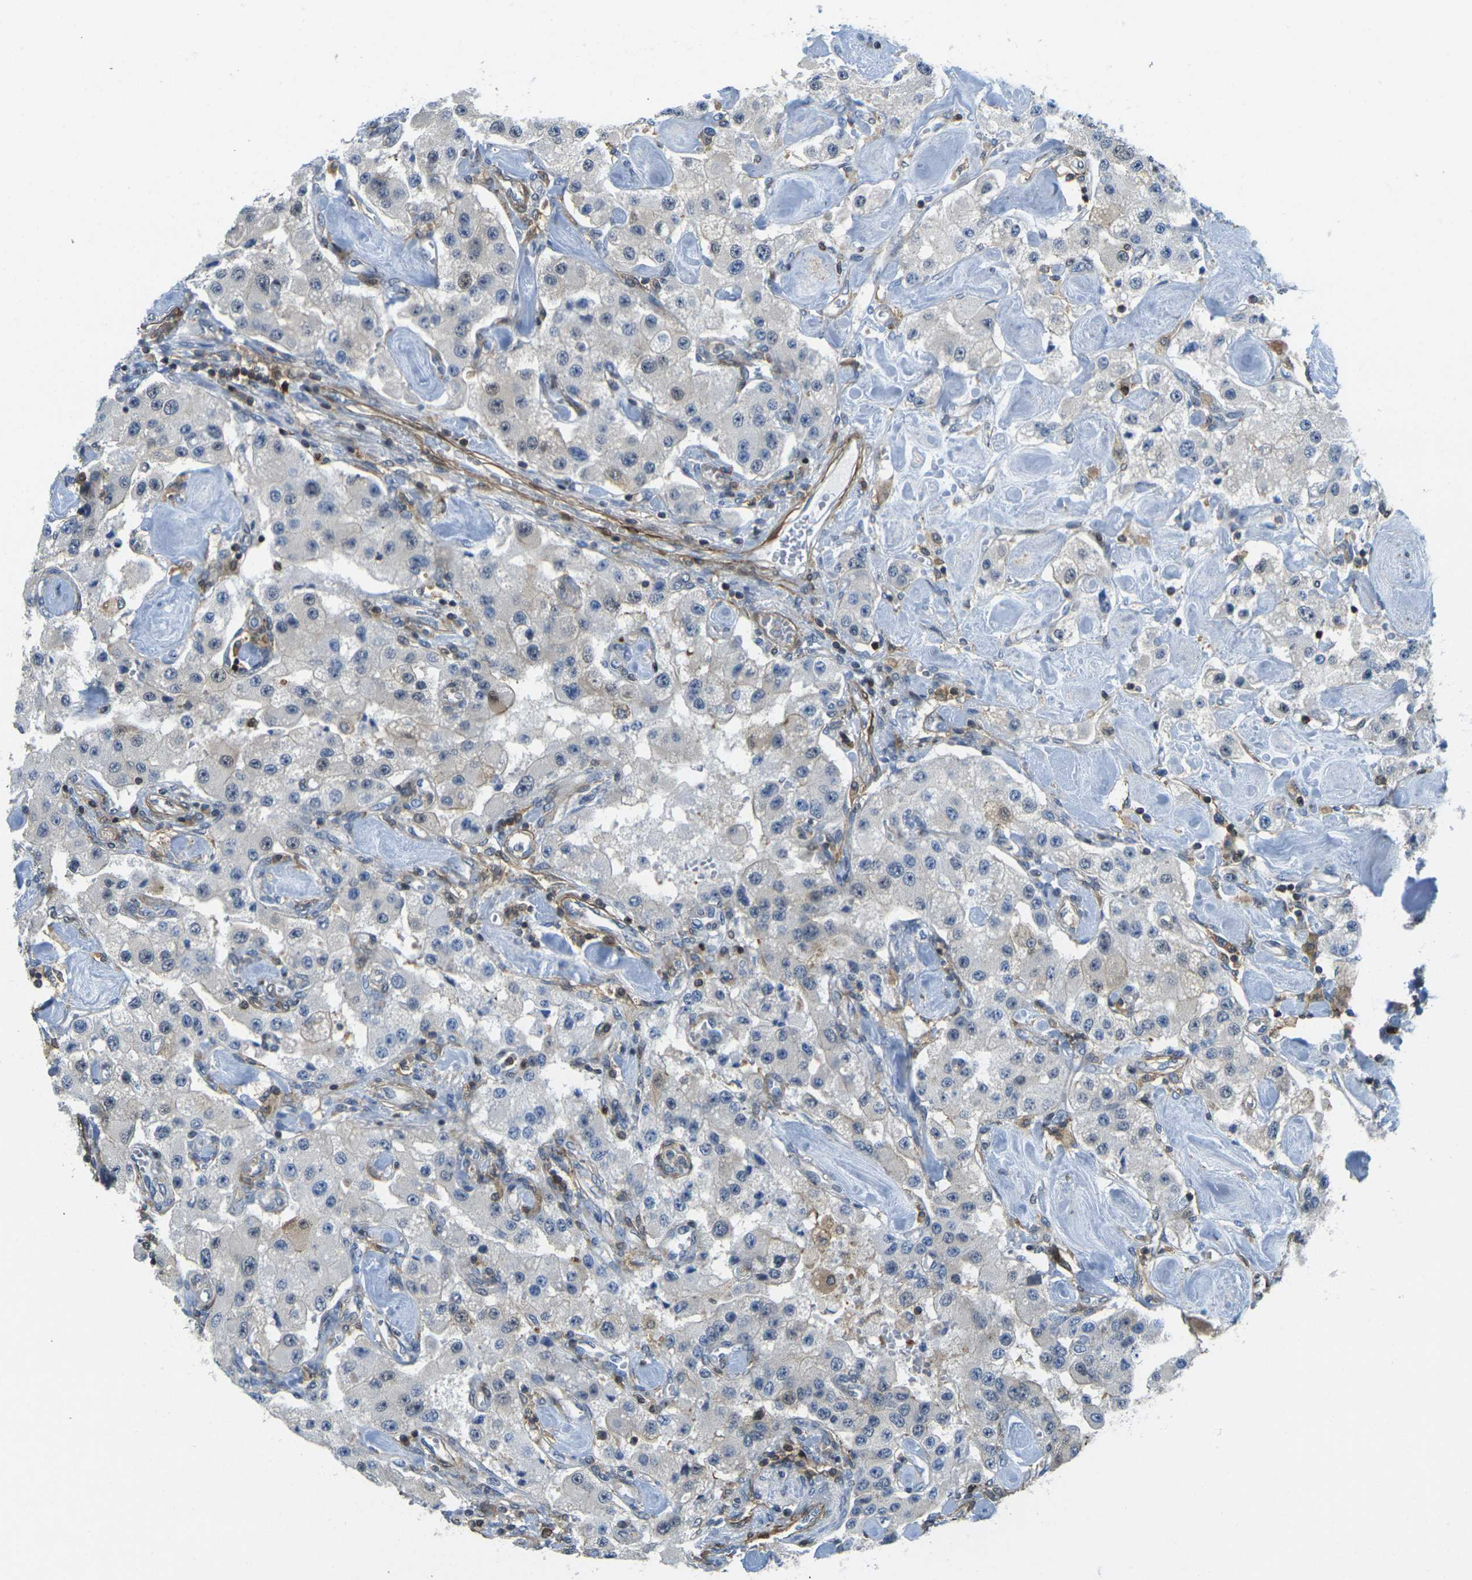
{"staining": {"intensity": "negative", "quantity": "none", "location": "none"}, "tissue": "carcinoid", "cell_type": "Tumor cells", "image_type": "cancer", "snomed": [{"axis": "morphology", "description": "Carcinoid, malignant, NOS"}, {"axis": "topography", "description": "Pancreas"}], "caption": "Tumor cells are negative for brown protein staining in carcinoid (malignant).", "gene": "LASP1", "patient": {"sex": "male", "age": 41}}